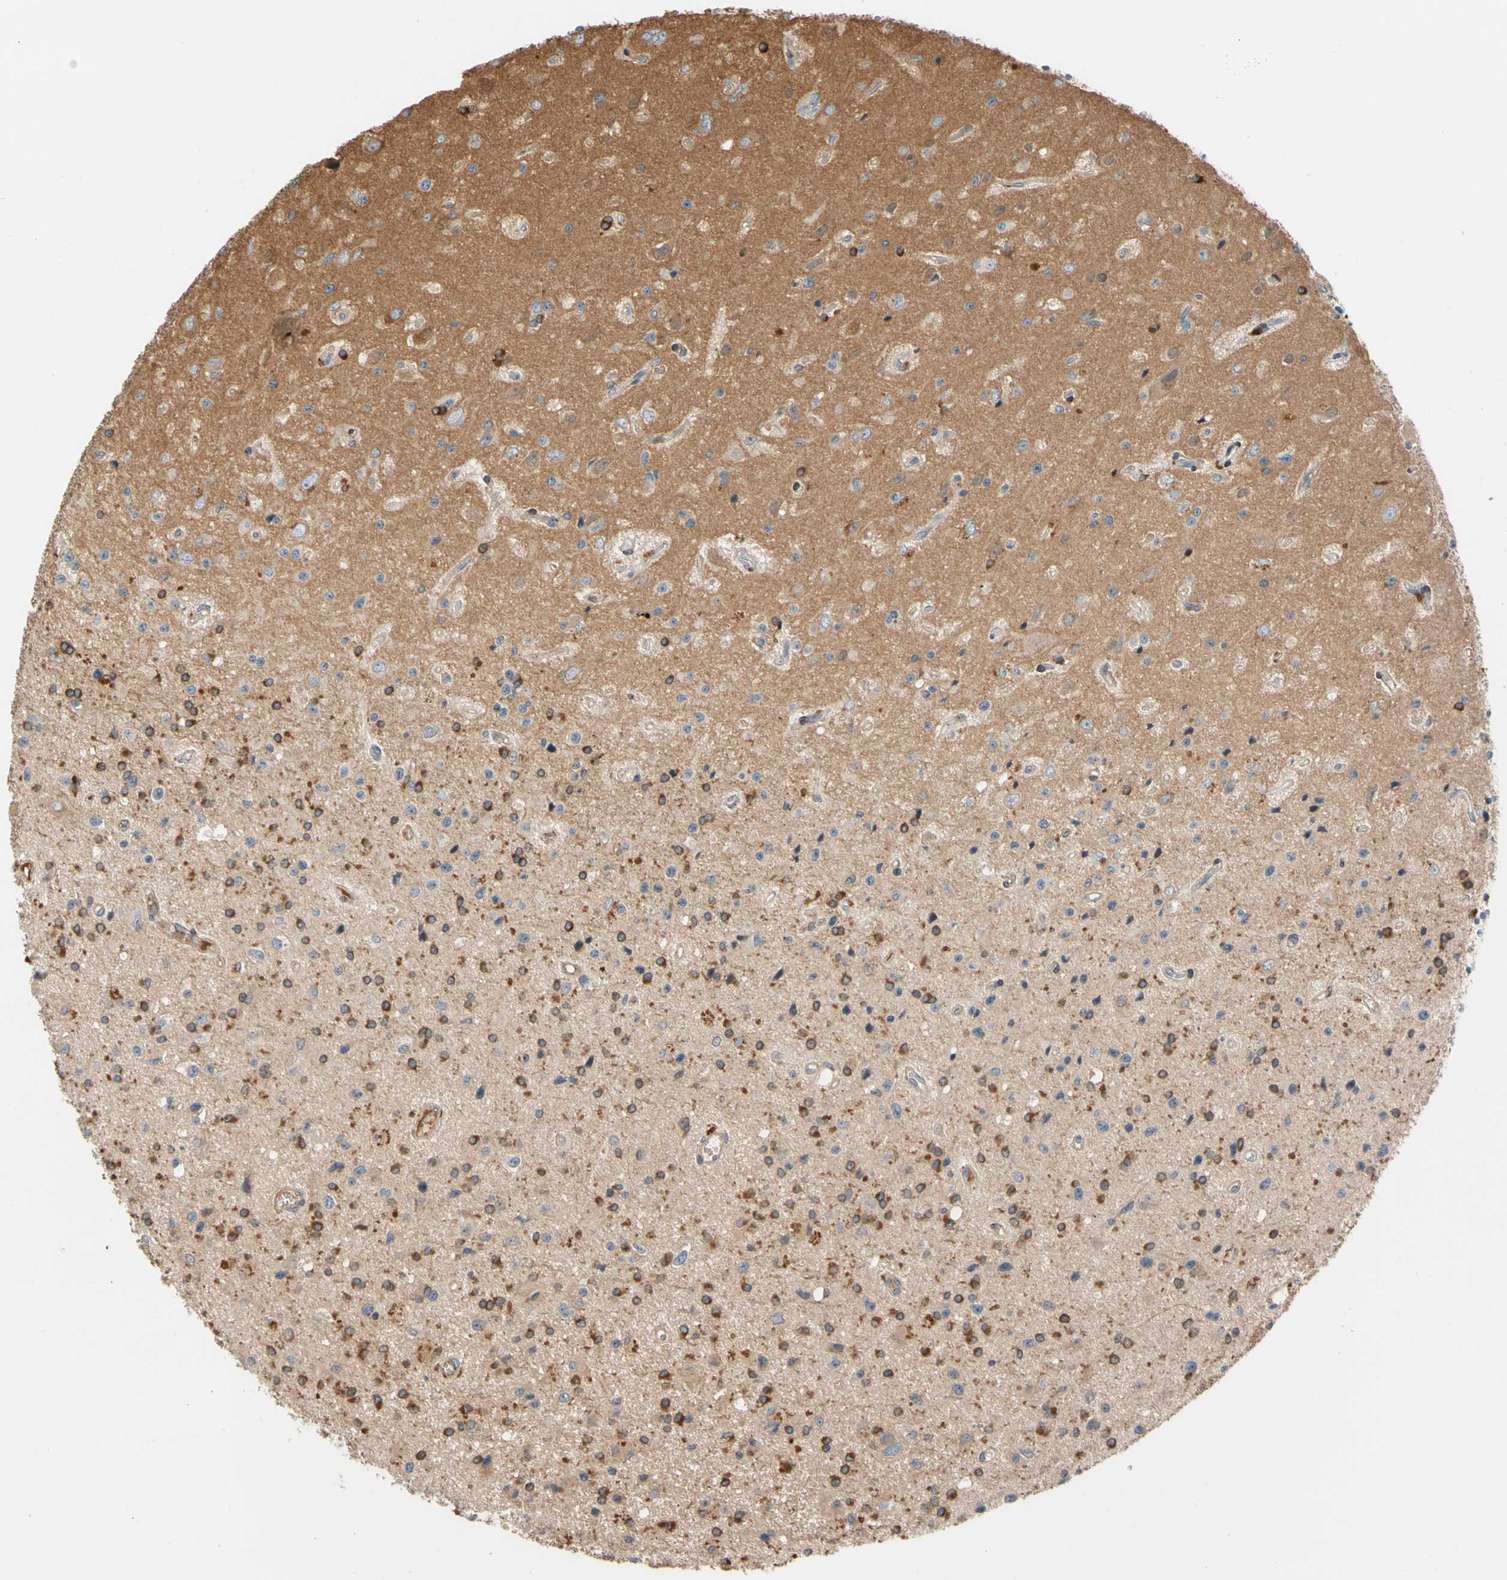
{"staining": {"intensity": "strong", "quantity": "25%-75%", "location": "cytoplasmic/membranous"}, "tissue": "glioma", "cell_type": "Tumor cells", "image_type": "cancer", "snomed": [{"axis": "morphology", "description": "Glioma, malignant, Low grade"}, {"axis": "topography", "description": "Brain"}], "caption": "This image displays IHC staining of malignant glioma (low-grade), with high strong cytoplasmic/membranous positivity in about 25%-75% of tumor cells.", "gene": "ENTREP3", "patient": {"sex": "male", "age": 58}}